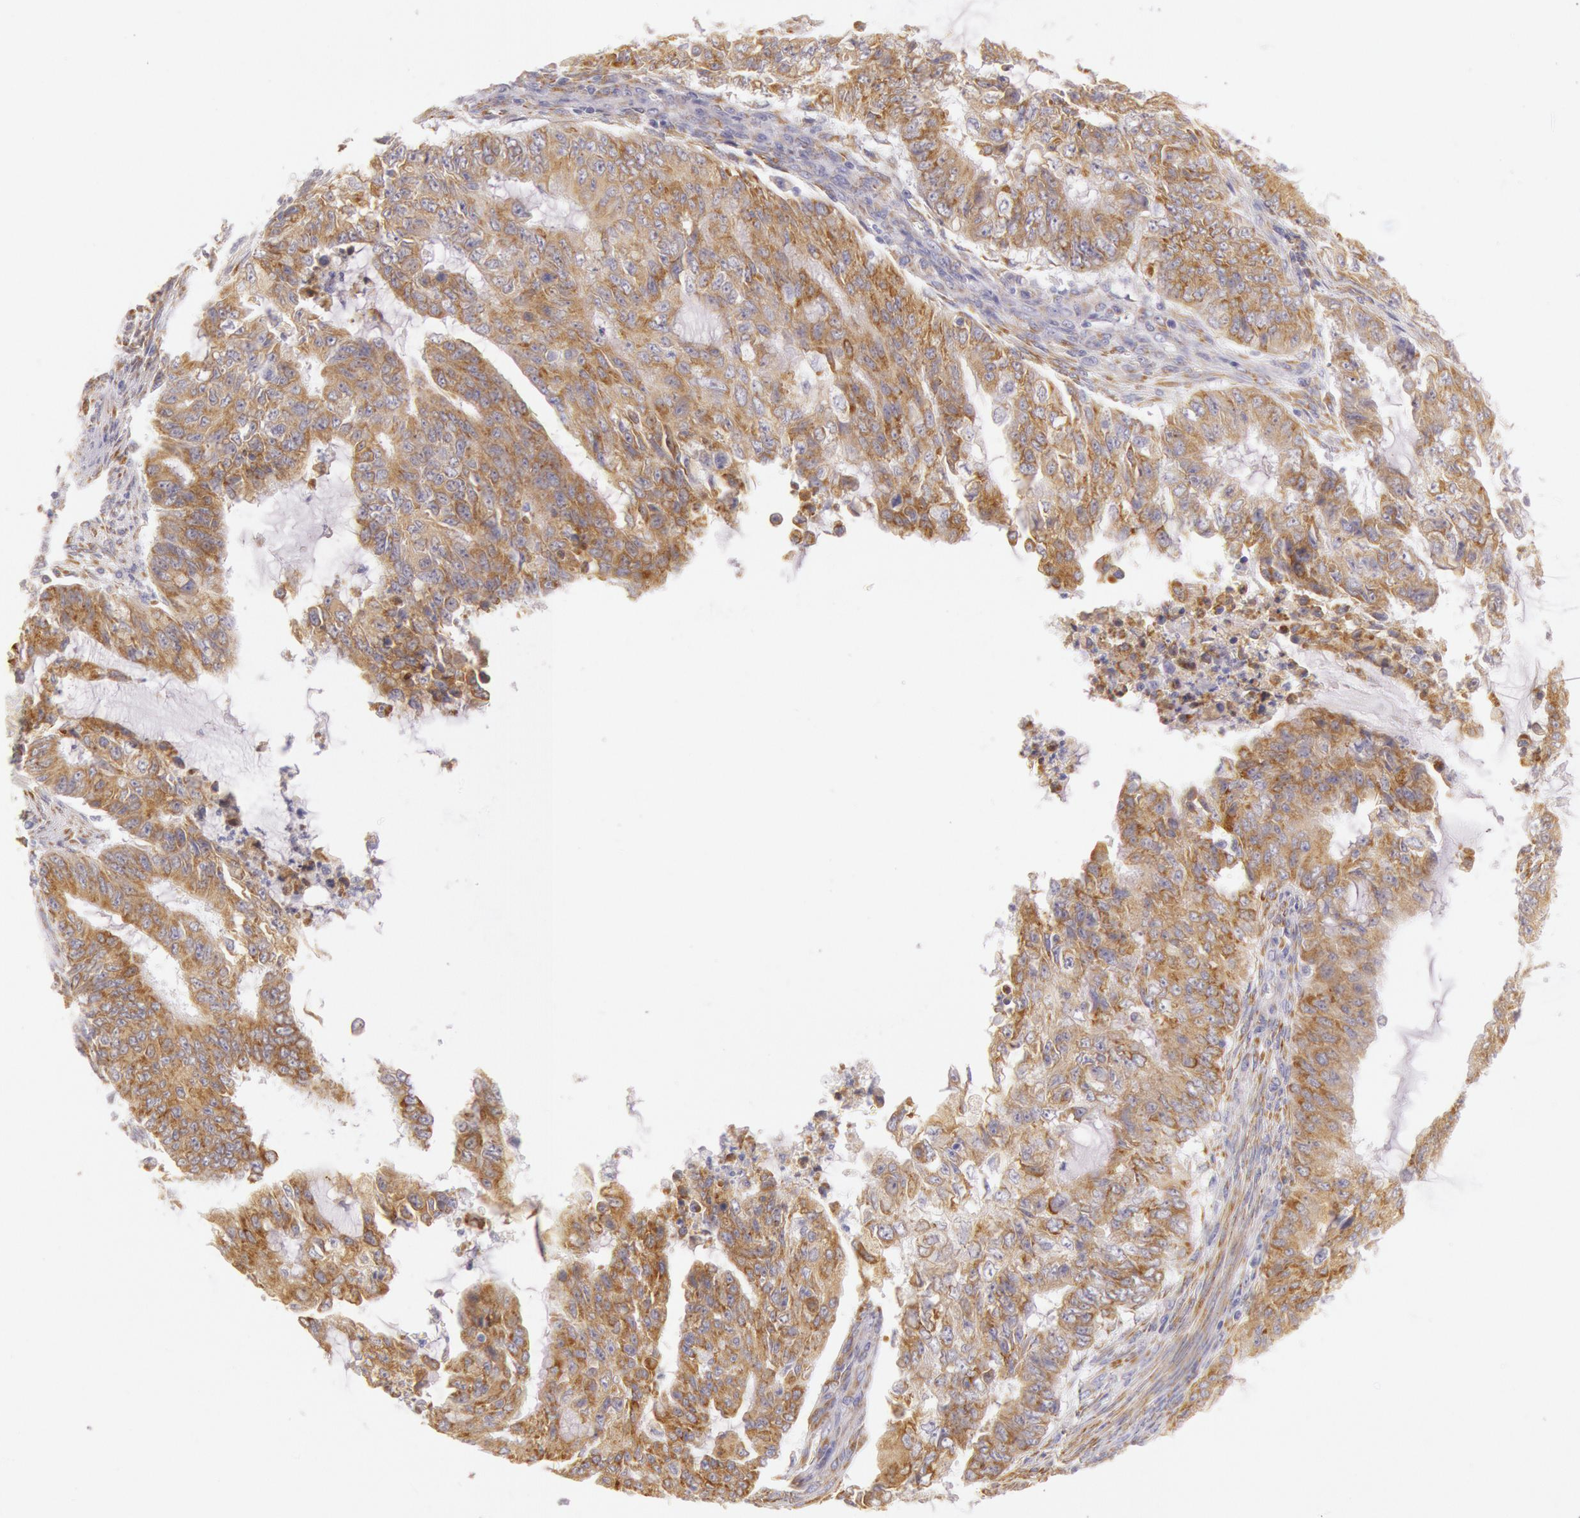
{"staining": {"intensity": "moderate", "quantity": "25%-75%", "location": "cytoplasmic/membranous"}, "tissue": "endometrial cancer", "cell_type": "Tumor cells", "image_type": "cancer", "snomed": [{"axis": "morphology", "description": "Adenocarcinoma, NOS"}, {"axis": "topography", "description": "Endometrium"}], "caption": "Approximately 25%-75% of tumor cells in adenocarcinoma (endometrial) exhibit moderate cytoplasmic/membranous protein positivity as visualized by brown immunohistochemical staining.", "gene": "CIDEB", "patient": {"sex": "female", "age": 75}}